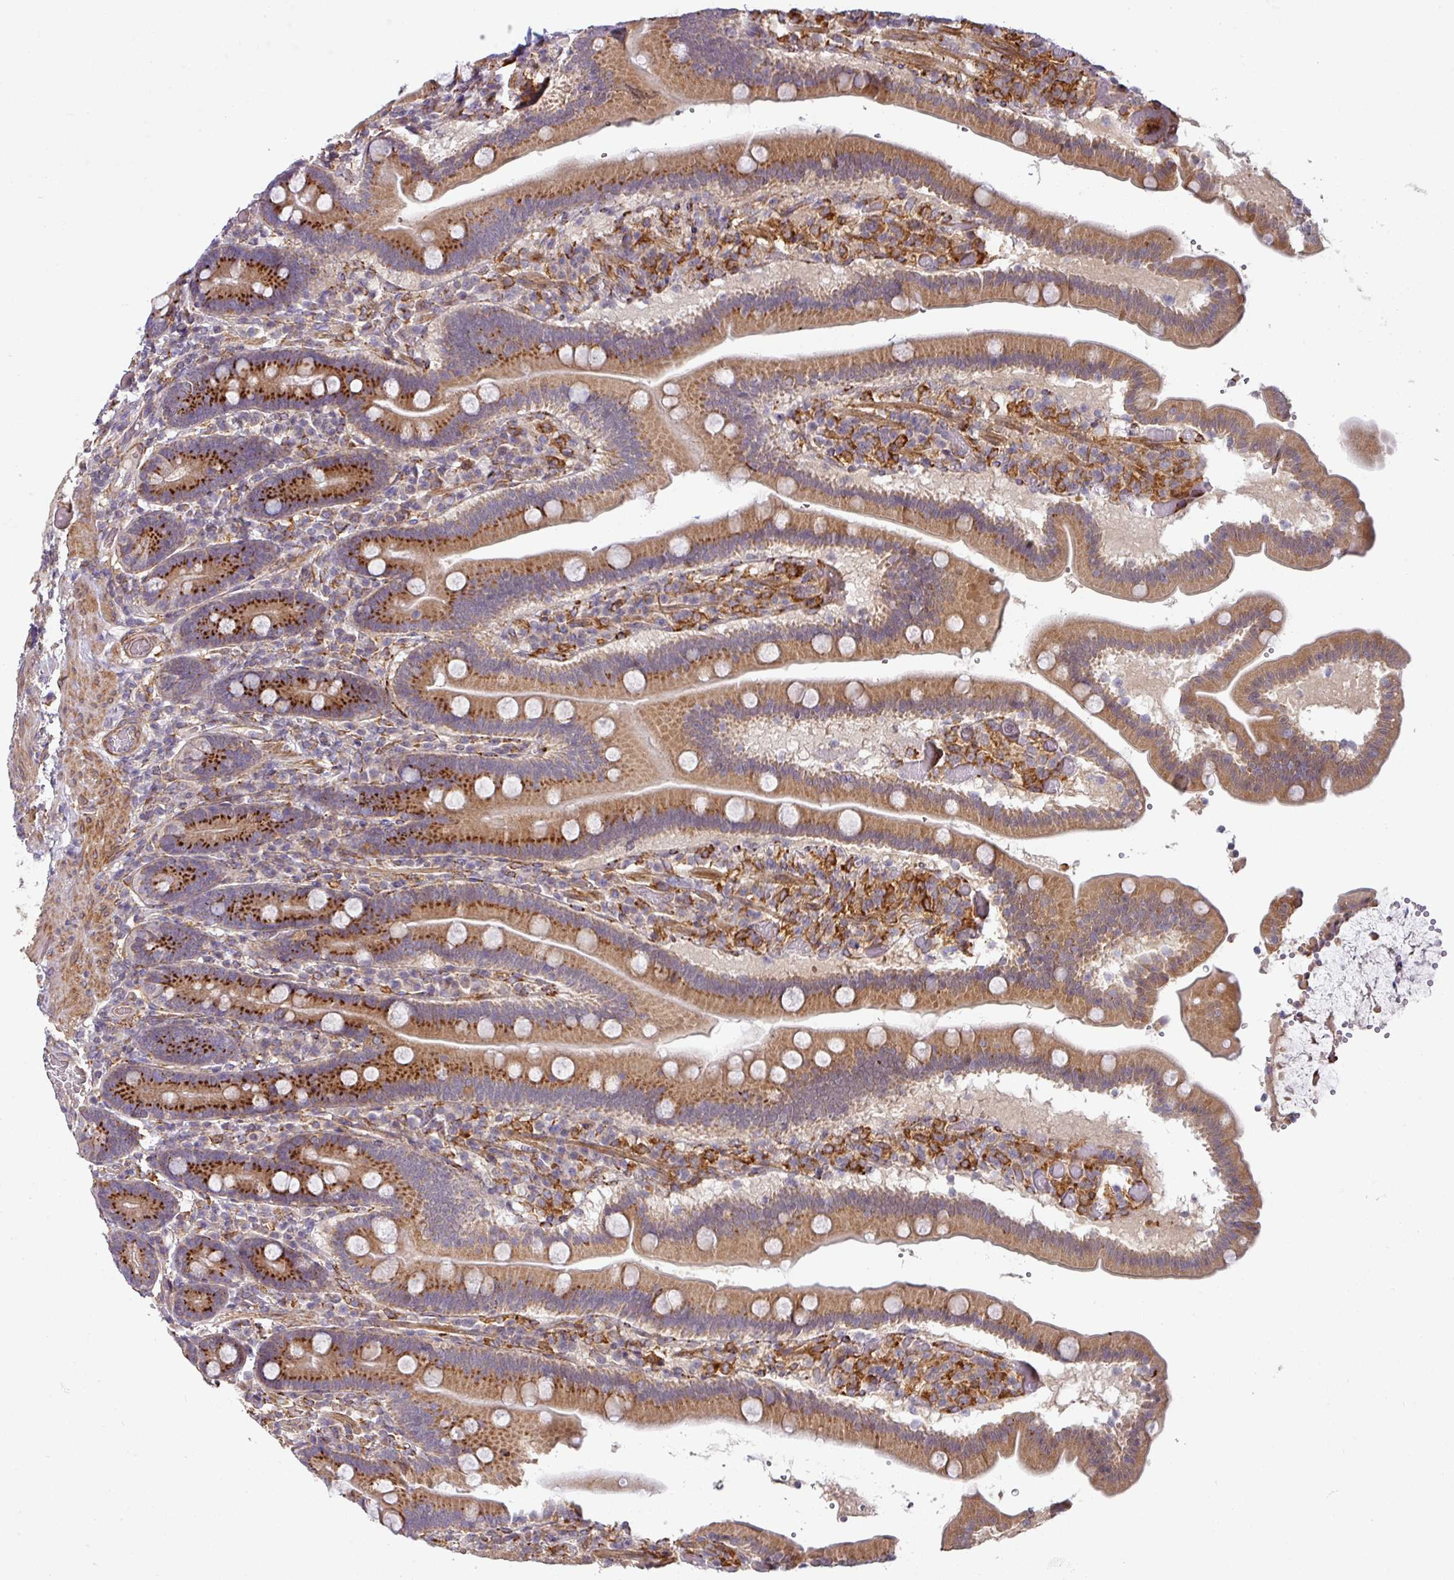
{"staining": {"intensity": "moderate", "quantity": ">75%", "location": "cytoplasmic/membranous"}, "tissue": "duodenum", "cell_type": "Glandular cells", "image_type": "normal", "snomed": [{"axis": "morphology", "description": "Normal tissue, NOS"}, {"axis": "topography", "description": "Duodenum"}], "caption": "Benign duodenum shows moderate cytoplasmic/membranous expression in about >75% of glandular cells.", "gene": "ZNF268", "patient": {"sex": "female", "age": 62}}